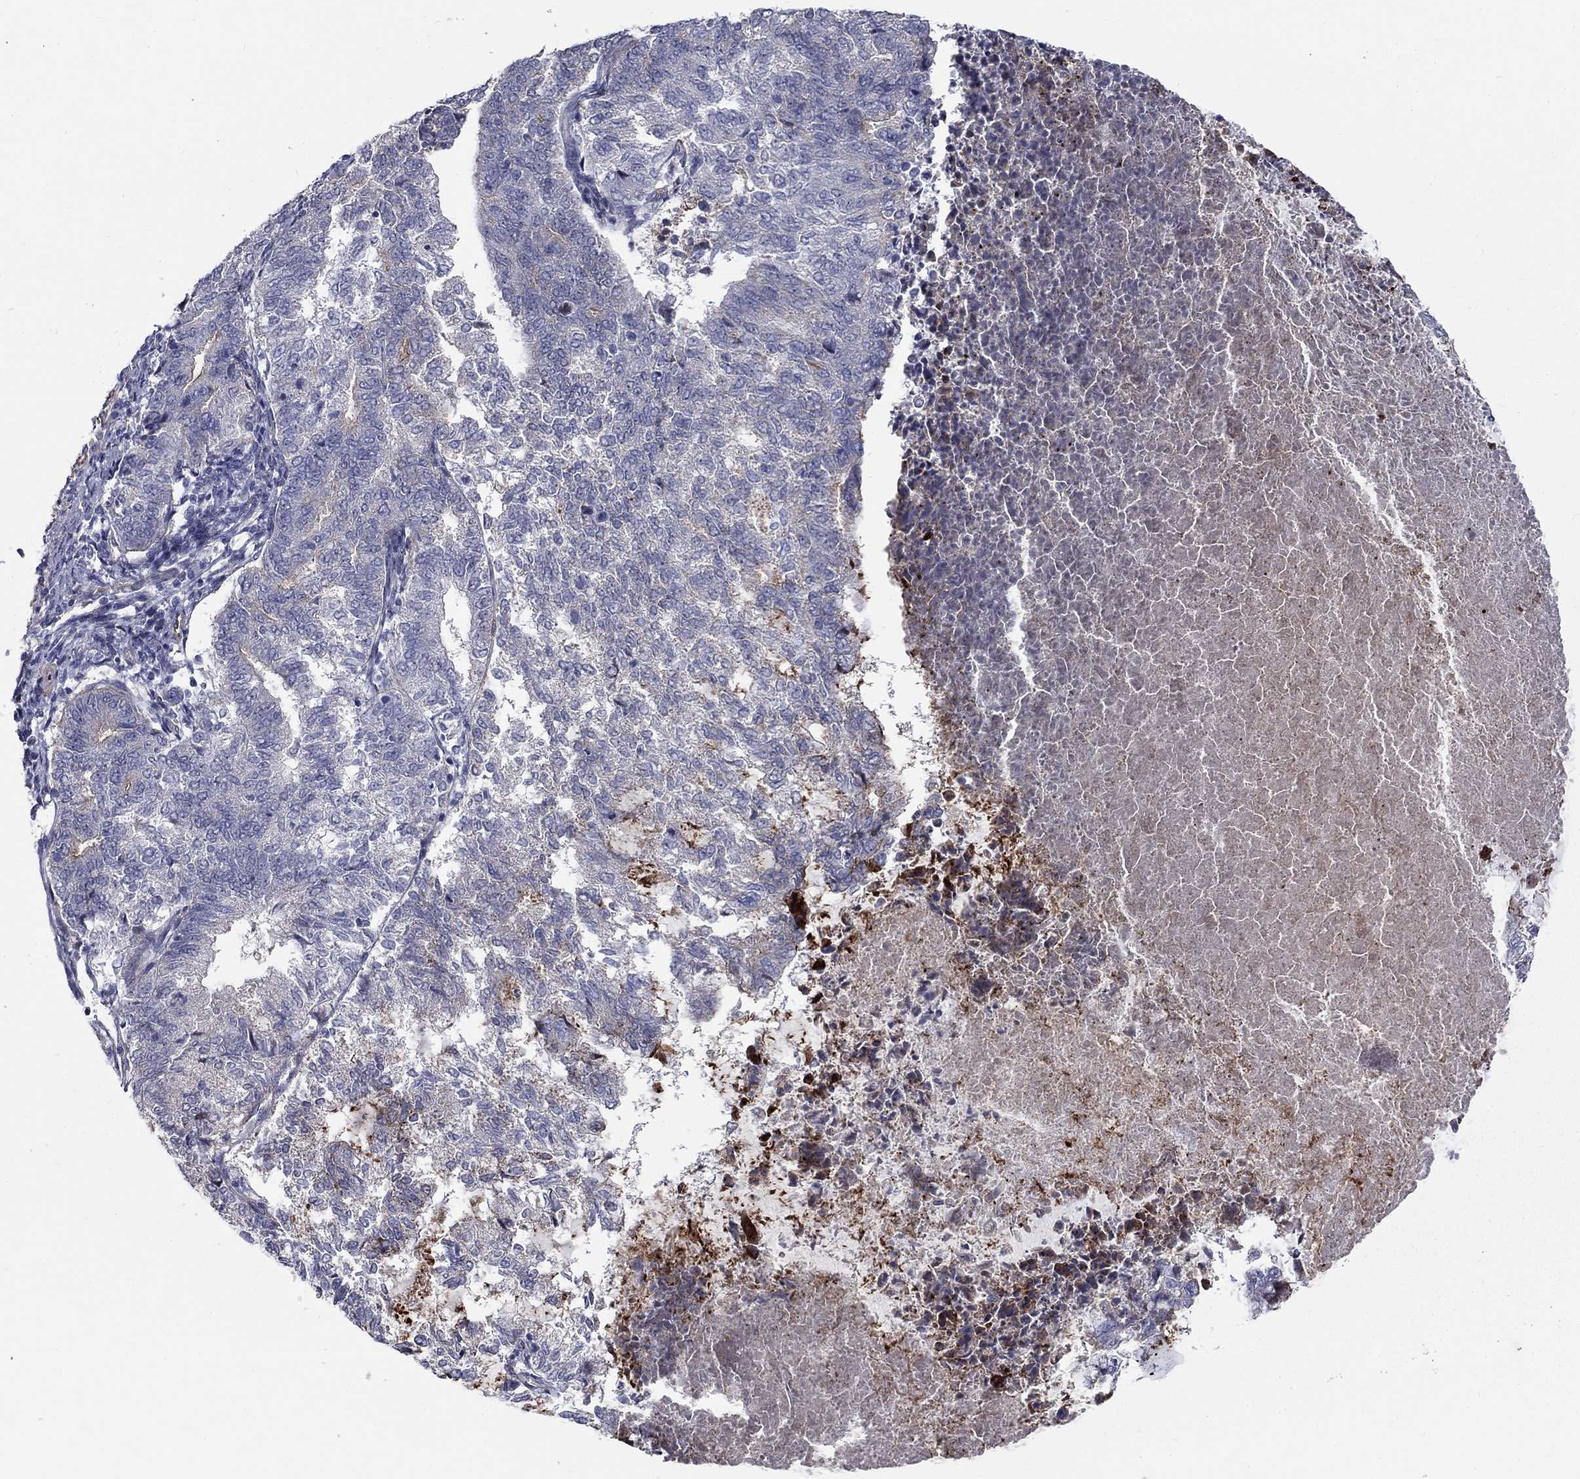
{"staining": {"intensity": "negative", "quantity": "none", "location": "none"}, "tissue": "endometrial cancer", "cell_type": "Tumor cells", "image_type": "cancer", "snomed": [{"axis": "morphology", "description": "Adenocarcinoma, NOS"}, {"axis": "topography", "description": "Endometrium"}], "caption": "Immunohistochemical staining of human endometrial cancer (adenocarcinoma) shows no significant staining in tumor cells.", "gene": "SLC1A1", "patient": {"sex": "female", "age": 65}}